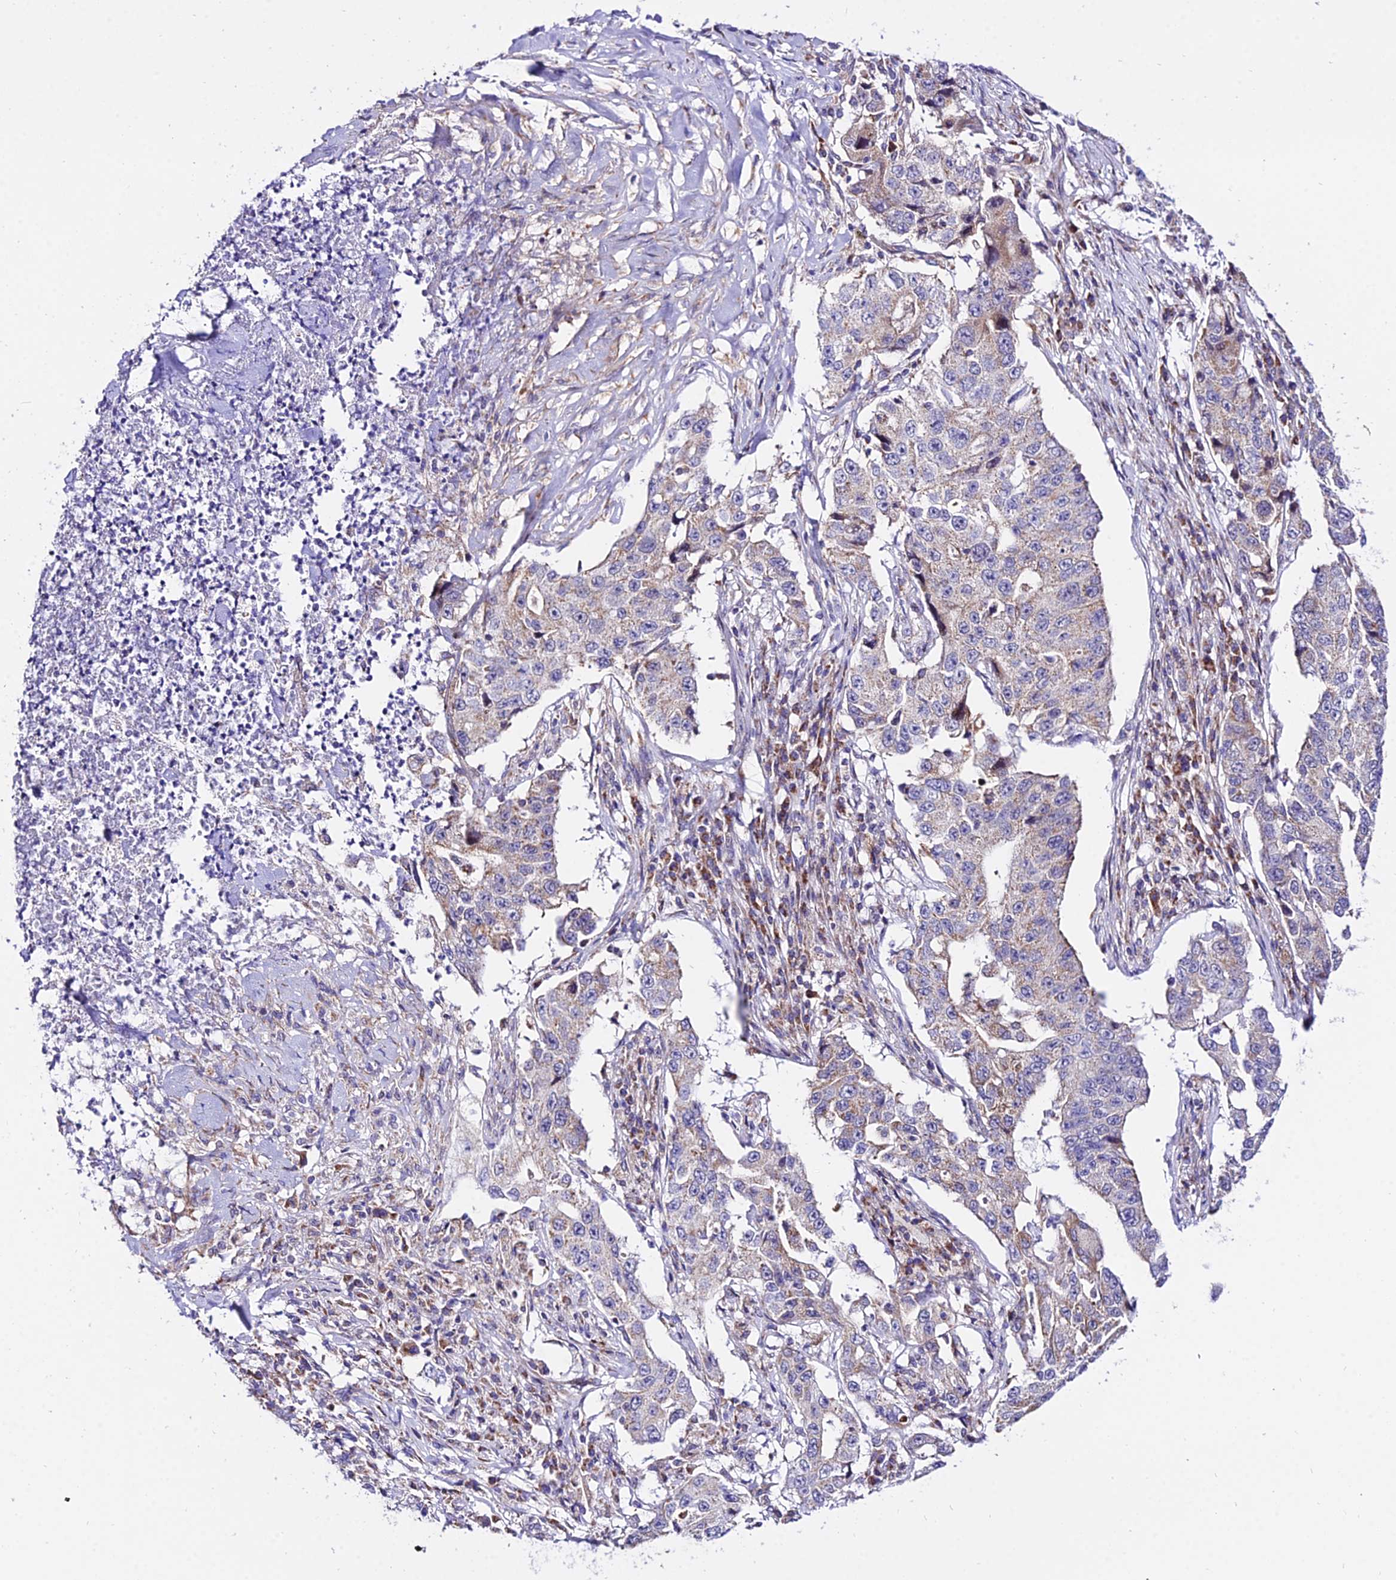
{"staining": {"intensity": "weak", "quantity": "25%-75%", "location": "cytoplasmic/membranous"}, "tissue": "lung cancer", "cell_type": "Tumor cells", "image_type": "cancer", "snomed": [{"axis": "morphology", "description": "Adenocarcinoma, NOS"}, {"axis": "topography", "description": "Lung"}], "caption": "Lung cancer (adenocarcinoma) was stained to show a protein in brown. There is low levels of weak cytoplasmic/membranous expression in approximately 25%-75% of tumor cells.", "gene": "ATP5PB", "patient": {"sex": "female", "age": 51}}